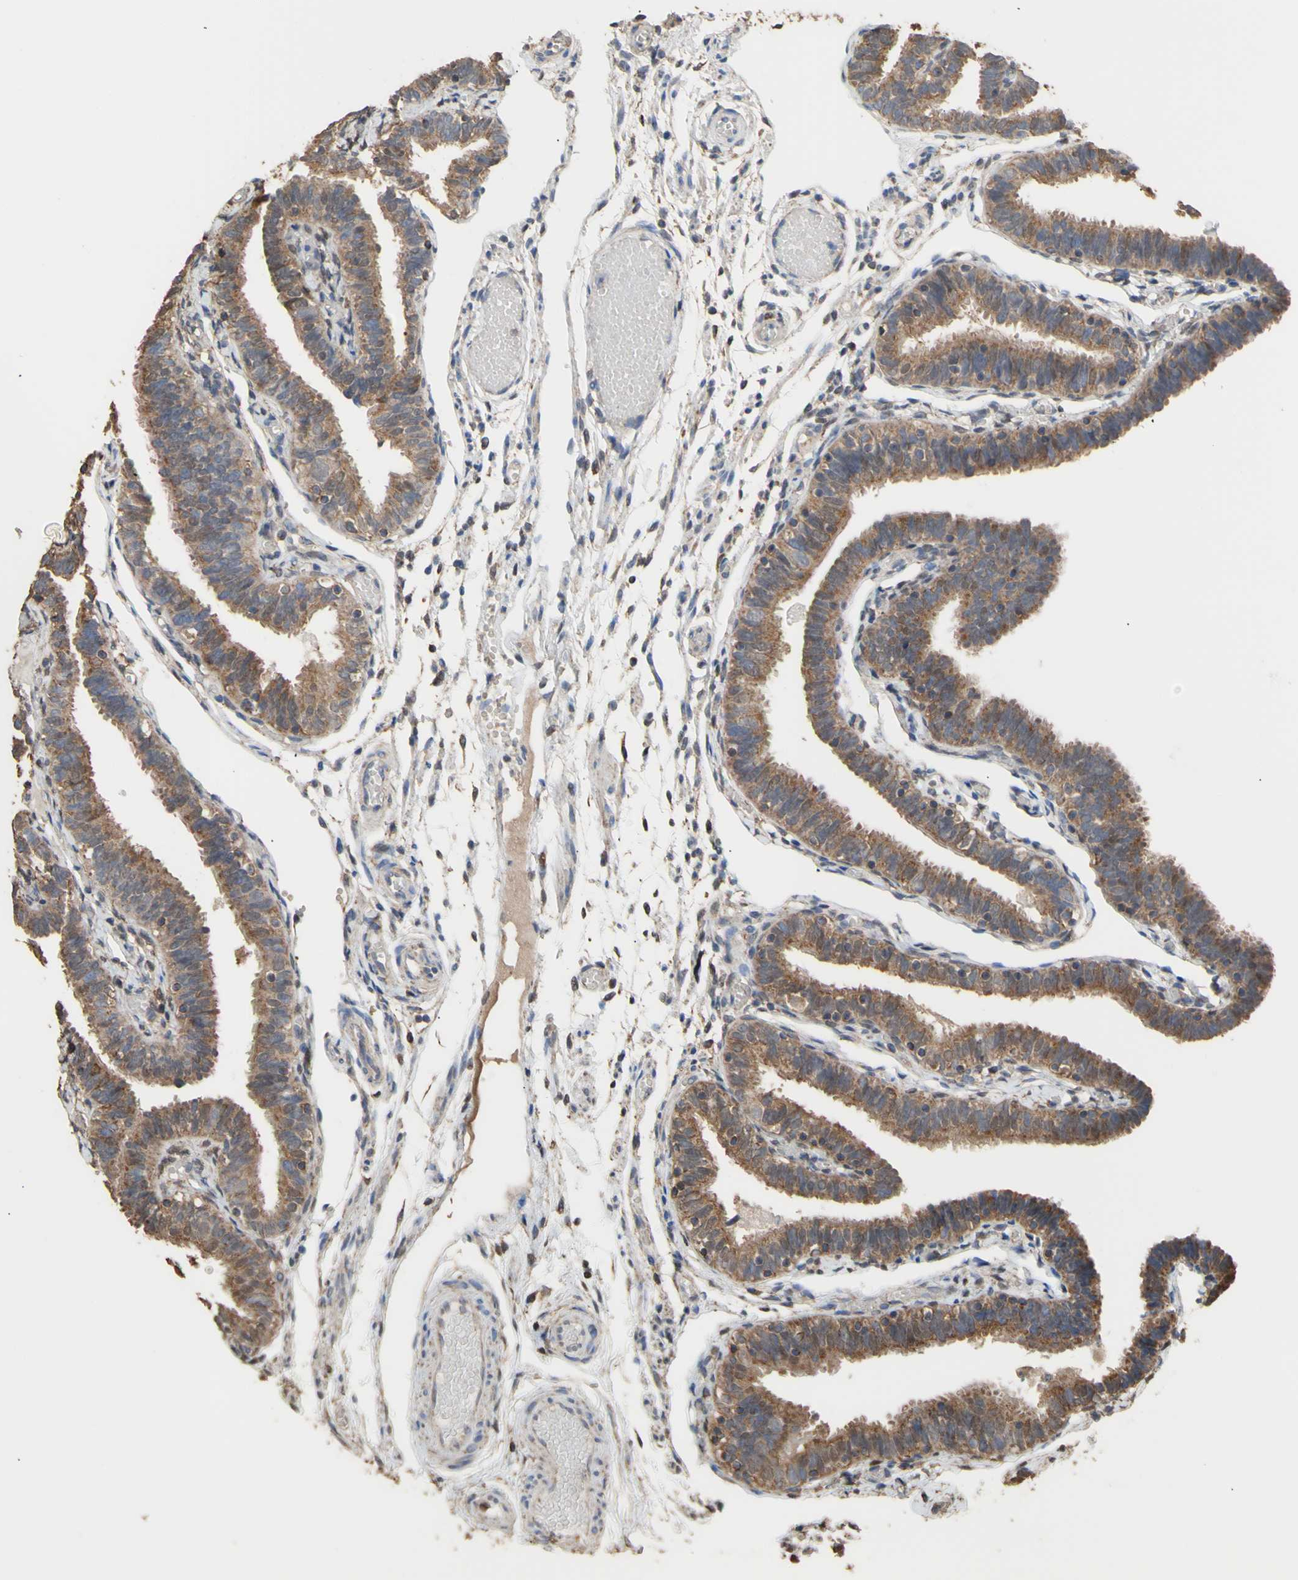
{"staining": {"intensity": "moderate", "quantity": ">75%", "location": "cytoplasmic/membranous"}, "tissue": "fallopian tube", "cell_type": "Glandular cells", "image_type": "normal", "snomed": [{"axis": "morphology", "description": "Normal tissue, NOS"}, {"axis": "topography", "description": "Fallopian tube"}], "caption": "Unremarkable fallopian tube was stained to show a protein in brown. There is medium levels of moderate cytoplasmic/membranous expression in approximately >75% of glandular cells.", "gene": "ALDH9A1", "patient": {"sex": "female", "age": 46}}